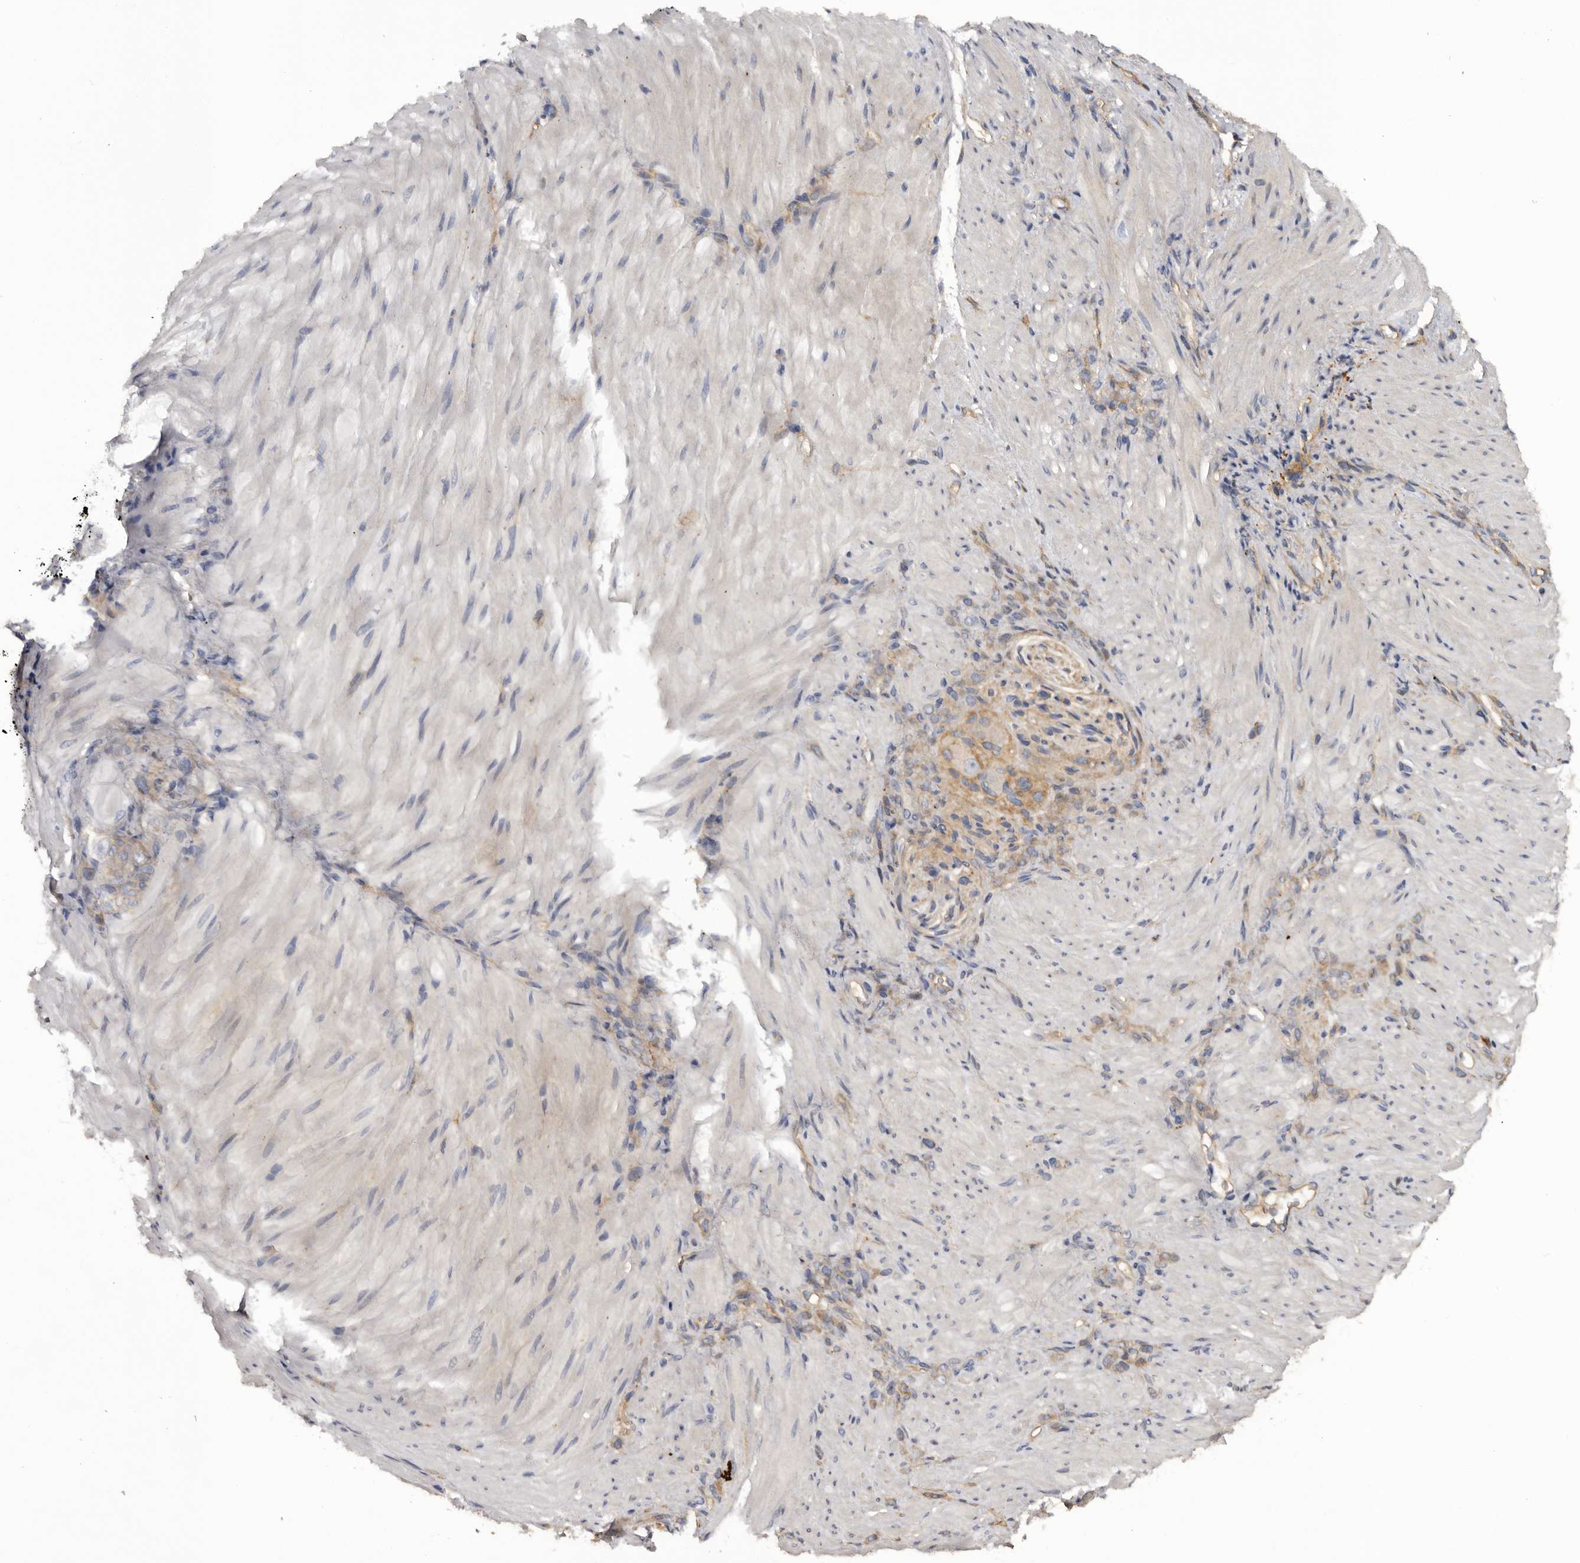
{"staining": {"intensity": "weak", "quantity": ">75%", "location": "cytoplasmic/membranous"}, "tissue": "stomach cancer", "cell_type": "Tumor cells", "image_type": "cancer", "snomed": [{"axis": "morphology", "description": "Normal tissue, NOS"}, {"axis": "morphology", "description": "Adenocarcinoma, NOS"}, {"axis": "topography", "description": "Stomach"}], "caption": "Tumor cells display weak cytoplasmic/membranous expression in approximately >75% of cells in stomach cancer.", "gene": "INKA2", "patient": {"sex": "male", "age": 82}}